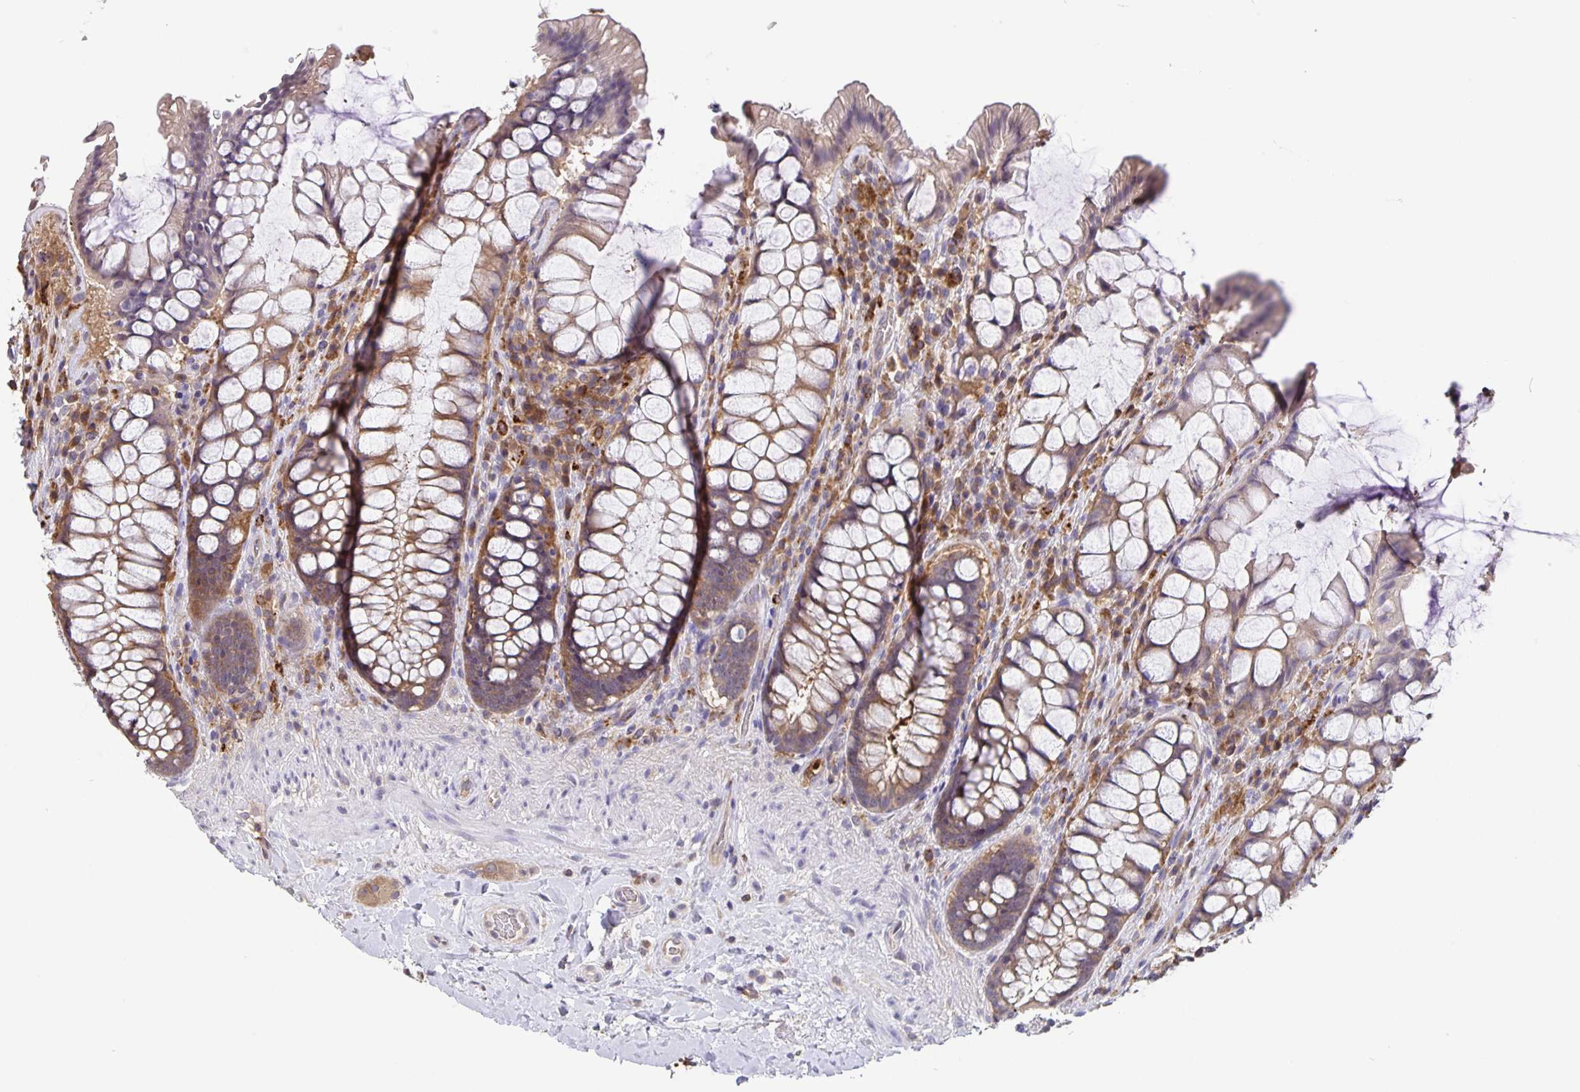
{"staining": {"intensity": "moderate", "quantity": ">75%", "location": "cytoplasmic/membranous"}, "tissue": "rectum", "cell_type": "Glandular cells", "image_type": "normal", "snomed": [{"axis": "morphology", "description": "Normal tissue, NOS"}, {"axis": "topography", "description": "Rectum"}], "caption": "Immunohistochemical staining of unremarkable human rectum demonstrates moderate cytoplasmic/membranous protein positivity in approximately >75% of glandular cells.", "gene": "FEM1C", "patient": {"sex": "female", "age": 58}}